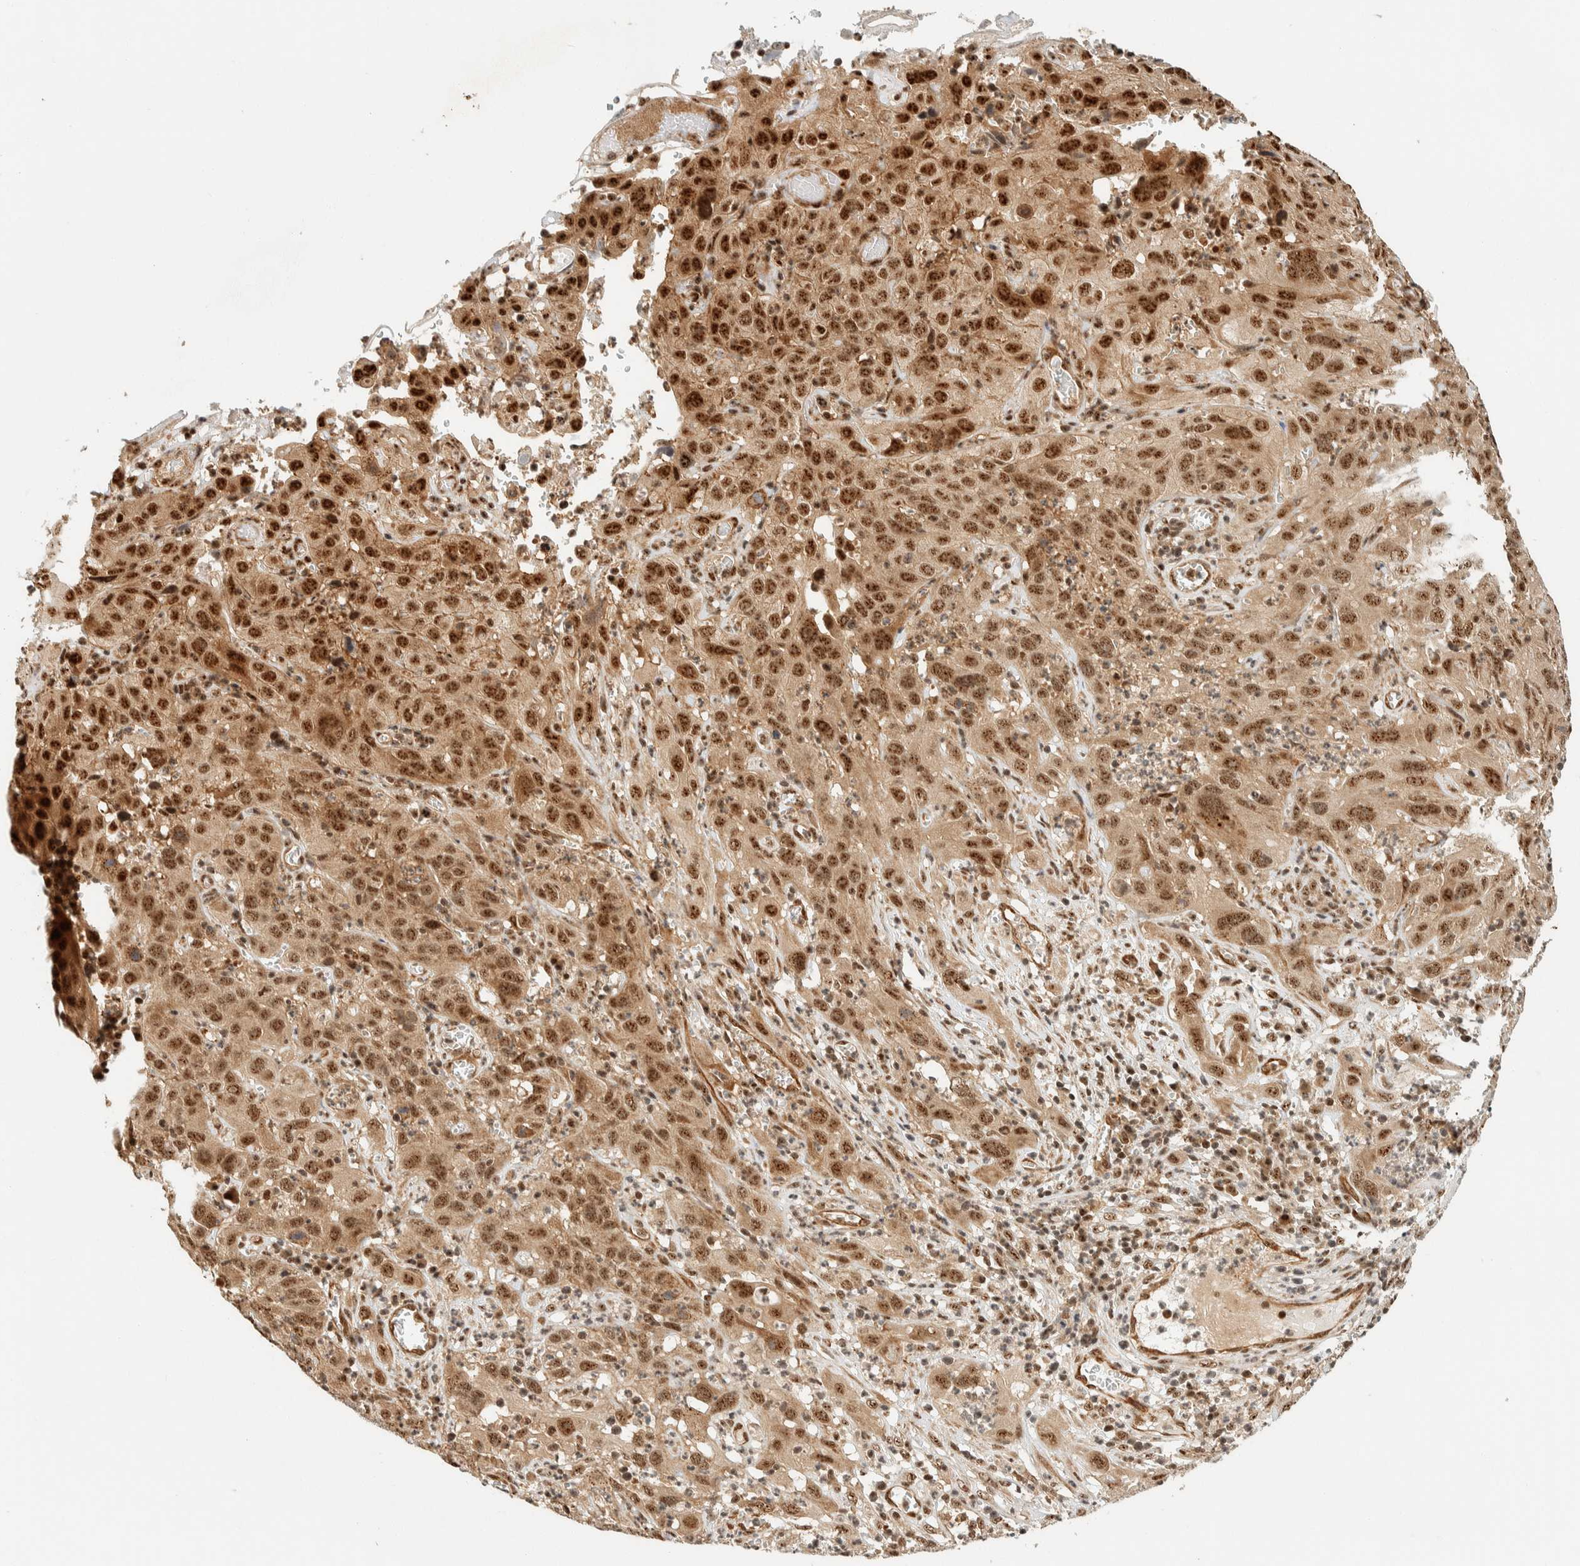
{"staining": {"intensity": "moderate", "quantity": ">75%", "location": "nuclear"}, "tissue": "cervical cancer", "cell_type": "Tumor cells", "image_type": "cancer", "snomed": [{"axis": "morphology", "description": "Squamous cell carcinoma, NOS"}, {"axis": "topography", "description": "Cervix"}], "caption": "Immunohistochemical staining of cervical squamous cell carcinoma demonstrates medium levels of moderate nuclear expression in about >75% of tumor cells.", "gene": "SIK1", "patient": {"sex": "female", "age": 32}}